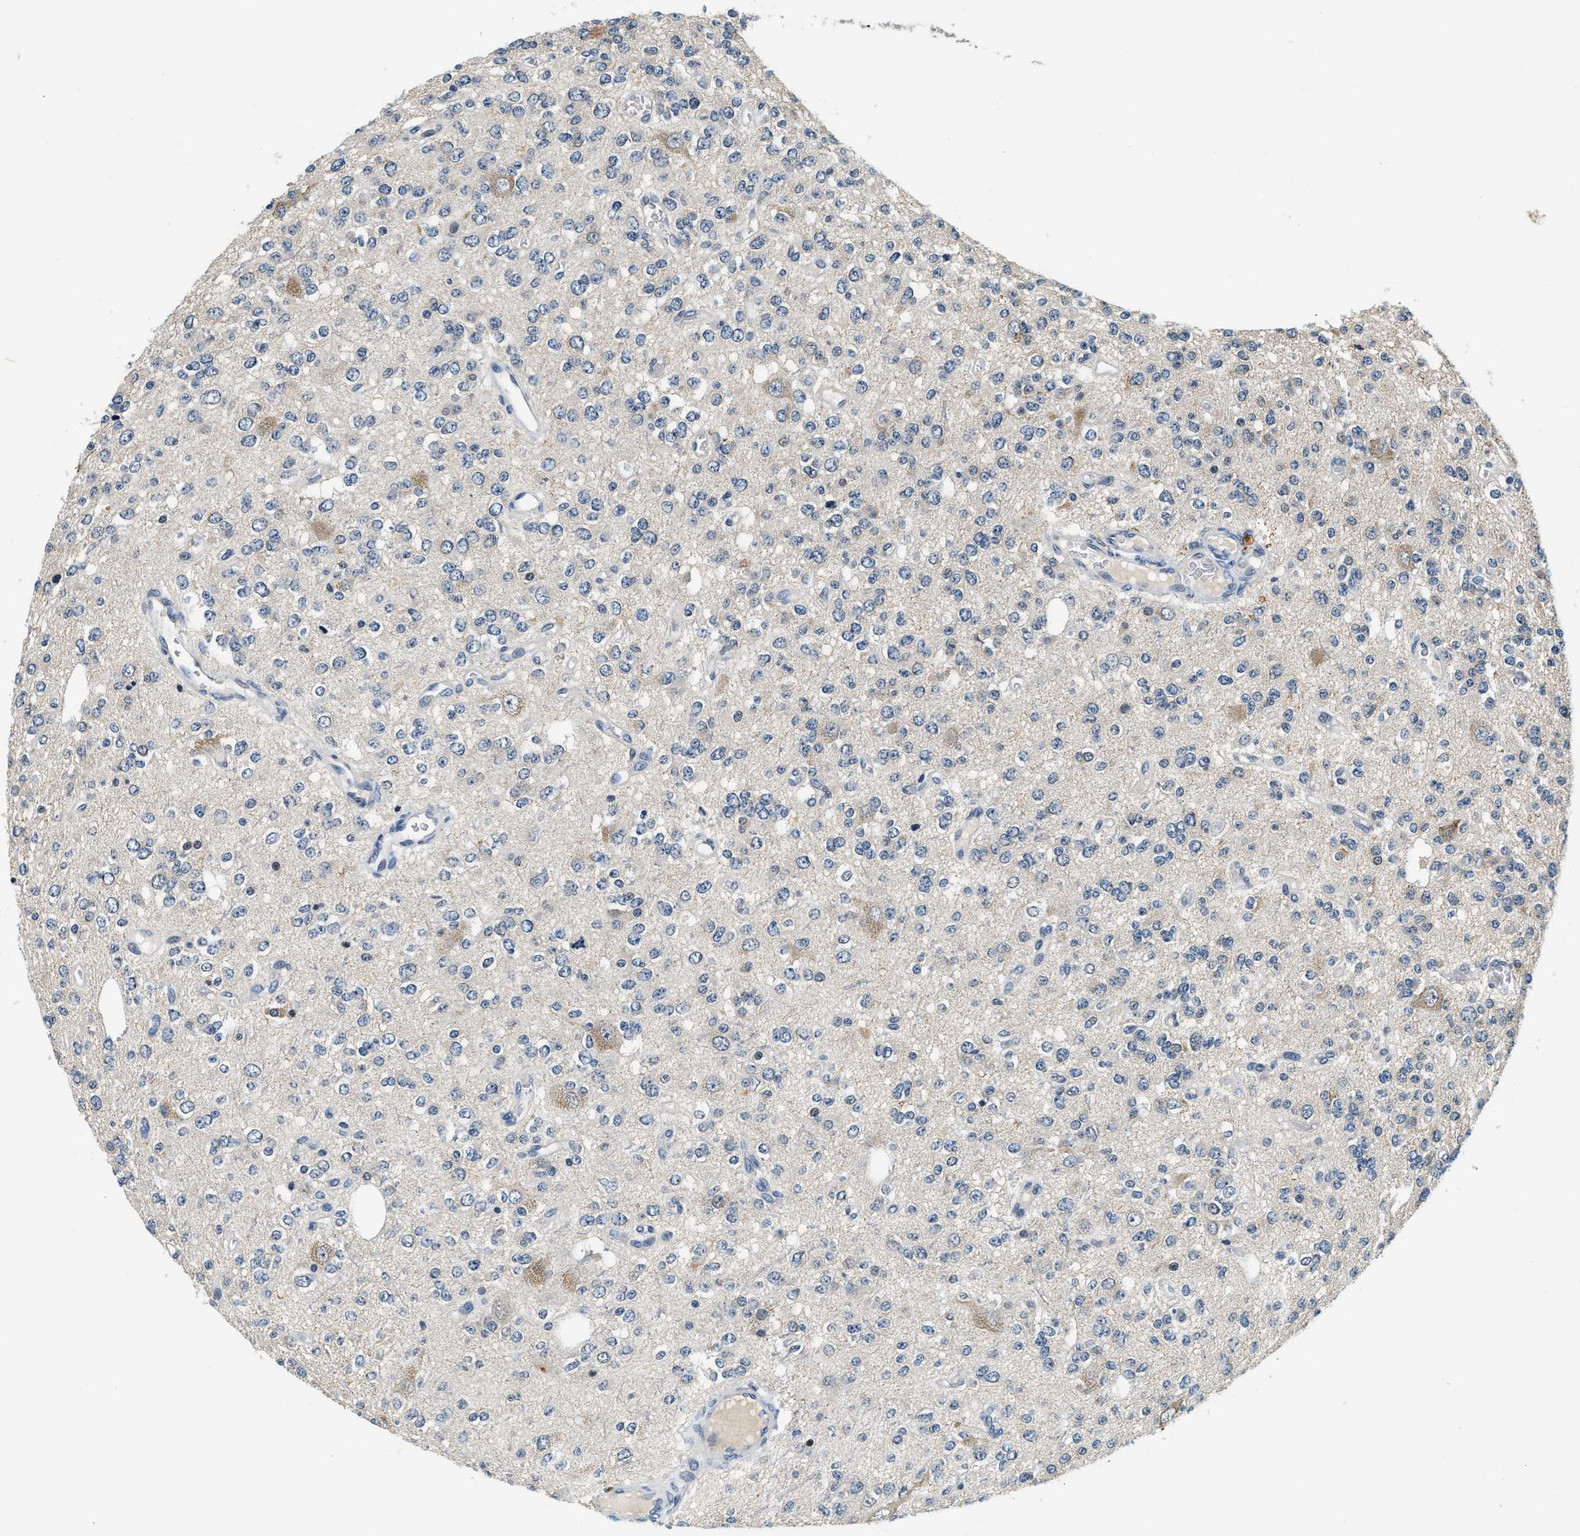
{"staining": {"intensity": "negative", "quantity": "none", "location": "none"}, "tissue": "glioma", "cell_type": "Tumor cells", "image_type": "cancer", "snomed": [{"axis": "morphology", "description": "Glioma, malignant, Low grade"}, {"axis": "topography", "description": "Brain"}], "caption": "This histopathology image is of glioma stained with immunohistochemistry (IHC) to label a protein in brown with the nuclei are counter-stained blue. There is no positivity in tumor cells. (Immunohistochemistry (ihc), brightfield microscopy, high magnification).", "gene": "YAE1", "patient": {"sex": "male", "age": 38}}